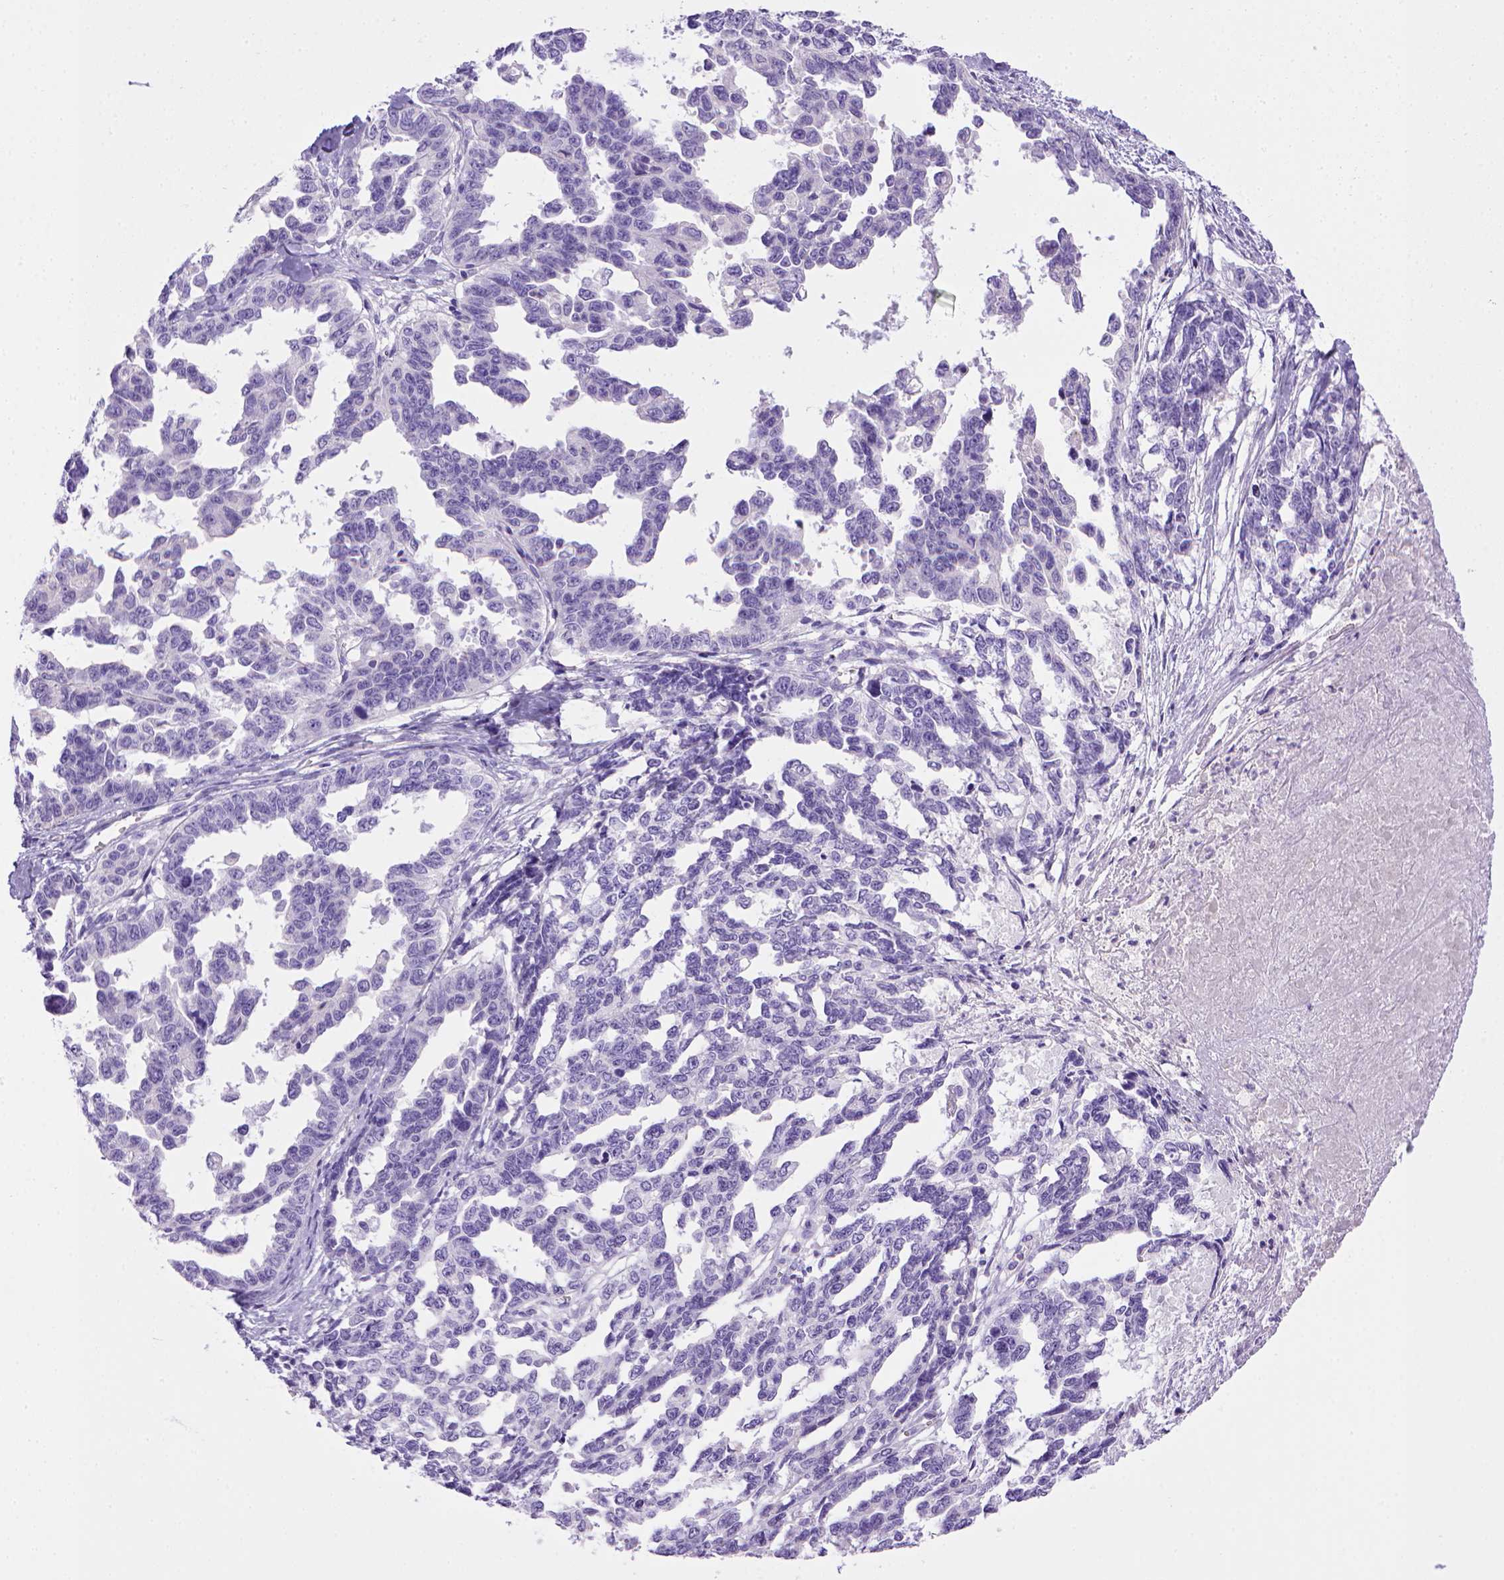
{"staining": {"intensity": "negative", "quantity": "none", "location": "none"}, "tissue": "ovarian cancer", "cell_type": "Tumor cells", "image_type": "cancer", "snomed": [{"axis": "morphology", "description": "Cystadenocarcinoma, serous, NOS"}, {"axis": "topography", "description": "Ovary"}], "caption": "Immunohistochemistry image of neoplastic tissue: human ovarian cancer stained with DAB displays no significant protein expression in tumor cells.", "gene": "BAAT", "patient": {"sex": "female", "age": 69}}